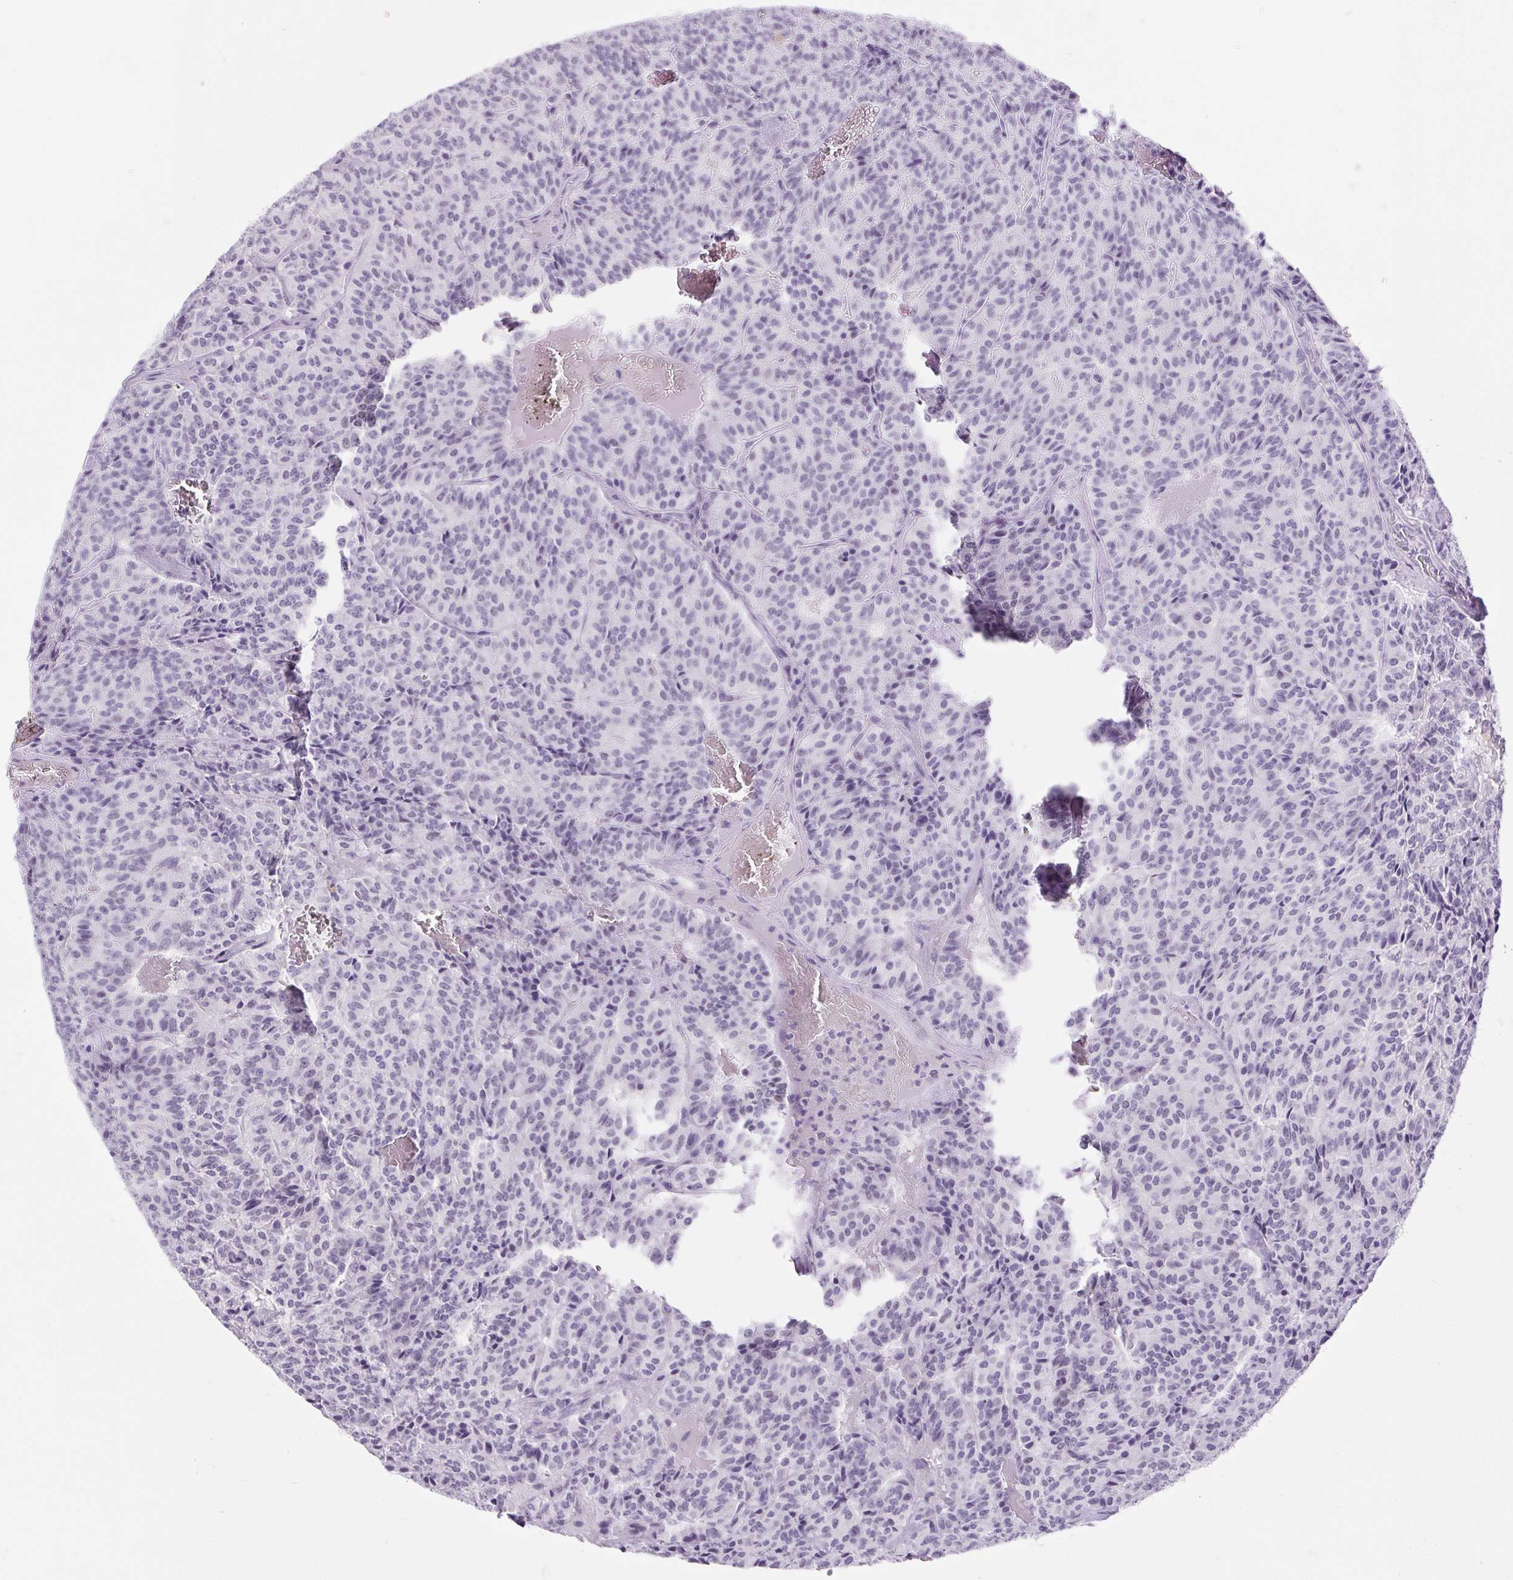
{"staining": {"intensity": "negative", "quantity": "none", "location": "none"}, "tissue": "carcinoid", "cell_type": "Tumor cells", "image_type": "cancer", "snomed": [{"axis": "morphology", "description": "Carcinoid, malignant, NOS"}, {"axis": "topography", "description": "Lung"}], "caption": "This is an IHC photomicrograph of human malignant carcinoid. There is no staining in tumor cells.", "gene": "BCAS1", "patient": {"sex": "male", "age": 70}}